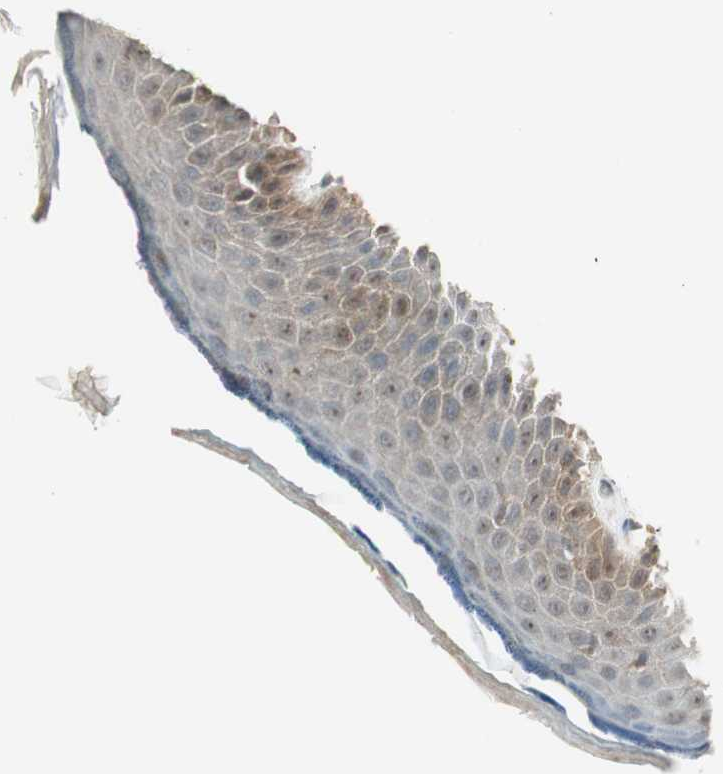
{"staining": {"intensity": "weak", "quantity": "<25%", "location": "cytoplasmic/membranous"}, "tissue": "skin", "cell_type": "Epidermal cells", "image_type": "normal", "snomed": [{"axis": "morphology", "description": "Normal tissue, NOS"}, {"axis": "topography", "description": "Anal"}], "caption": "The histopathology image exhibits no significant expression in epidermal cells of skin. The staining was performed using DAB to visualize the protein expression in brown, while the nuclei were stained in blue with hematoxylin (Magnification: 20x).", "gene": "IPO5", "patient": {"sex": "male", "age": 74}}